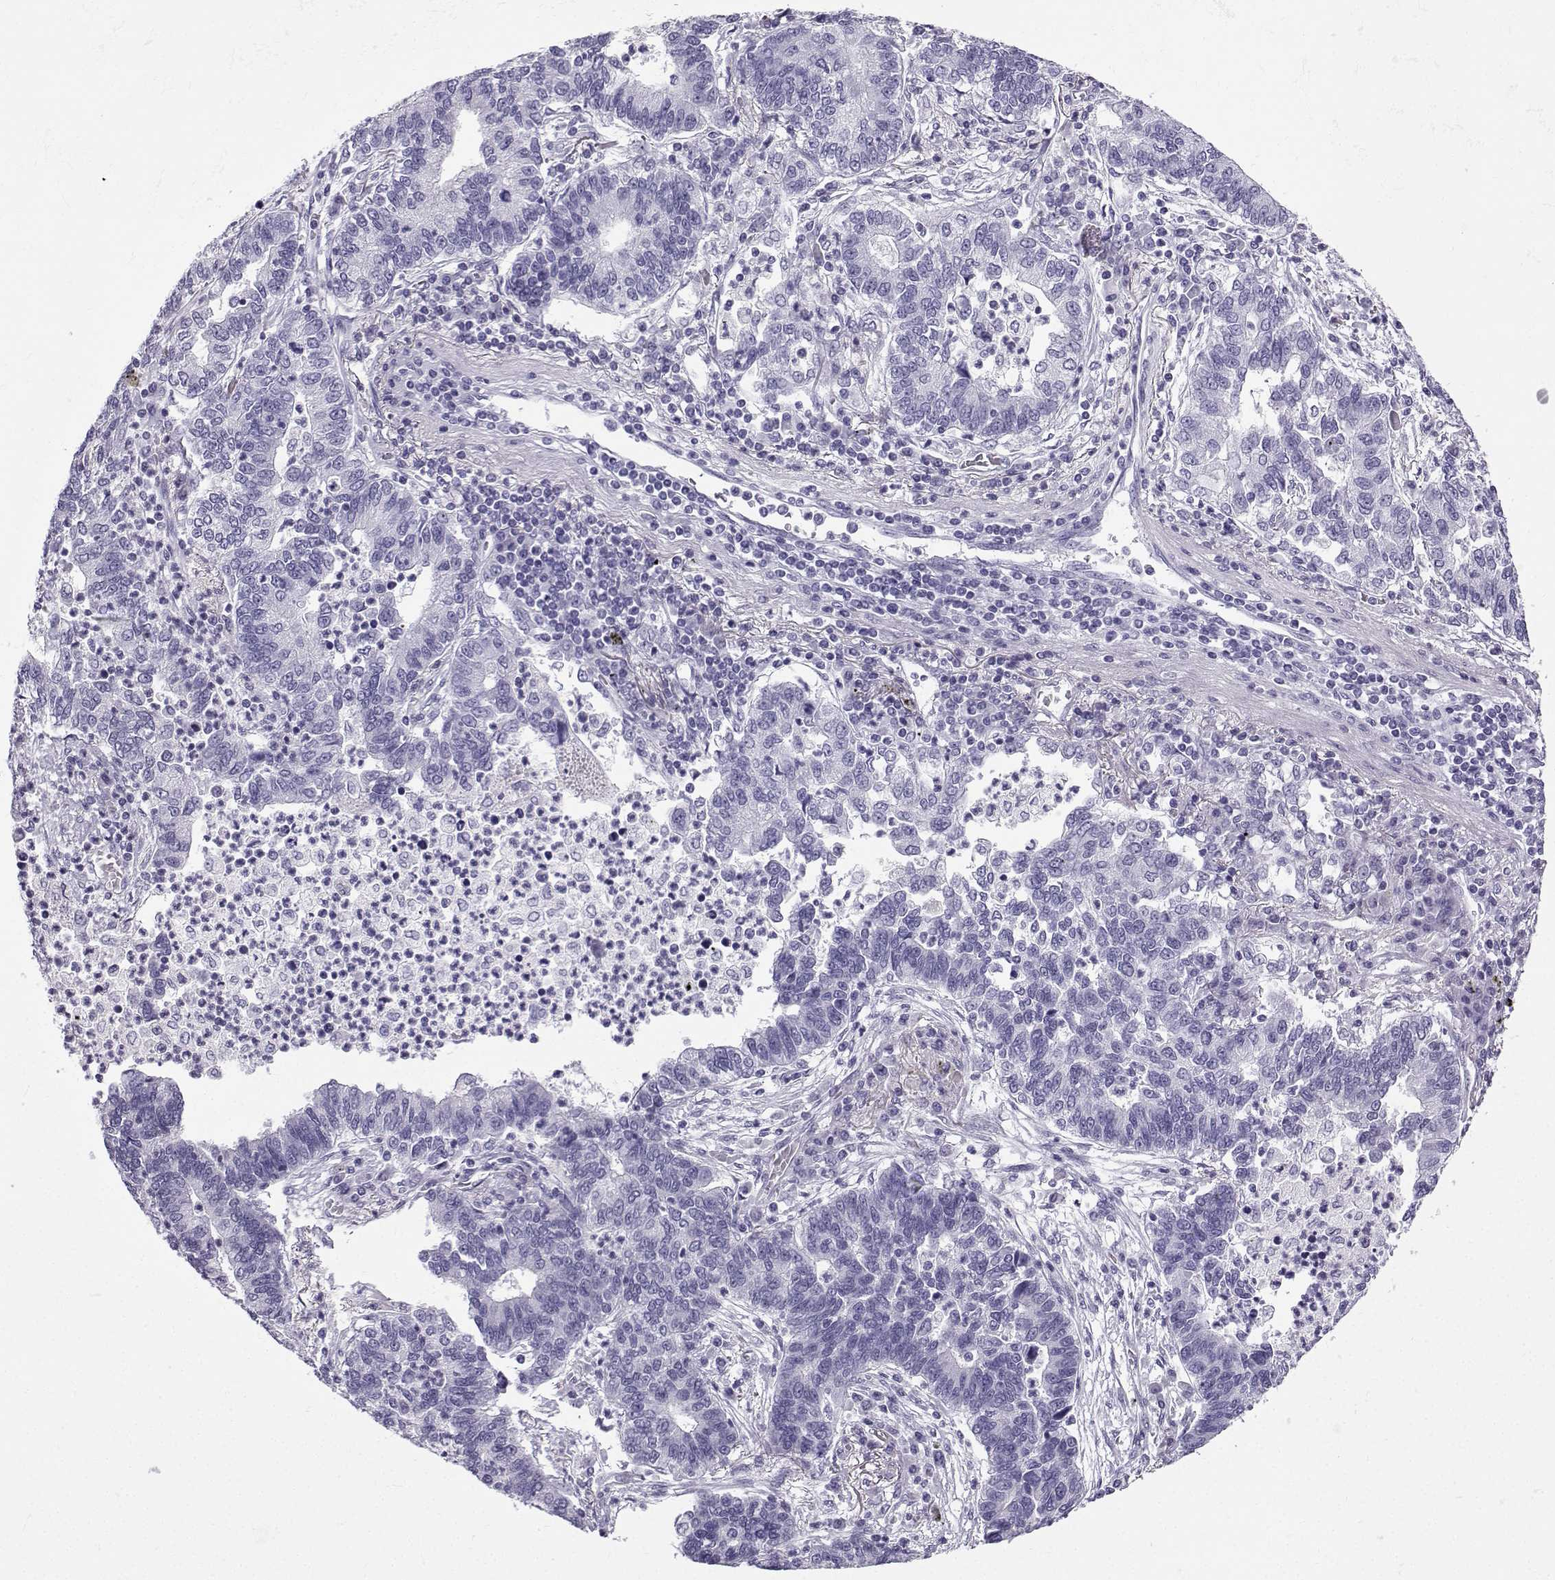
{"staining": {"intensity": "negative", "quantity": "none", "location": "none"}, "tissue": "lung cancer", "cell_type": "Tumor cells", "image_type": "cancer", "snomed": [{"axis": "morphology", "description": "Adenocarcinoma, NOS"}, {"axis": "topography", "description": "Lung"}], "caption": "Lung cancer stained for a protein using immunohistochemistry shows no staining tumor cells.", "gene": "ZBTB8B", "patient": {"sex": "female", "age": 57}}